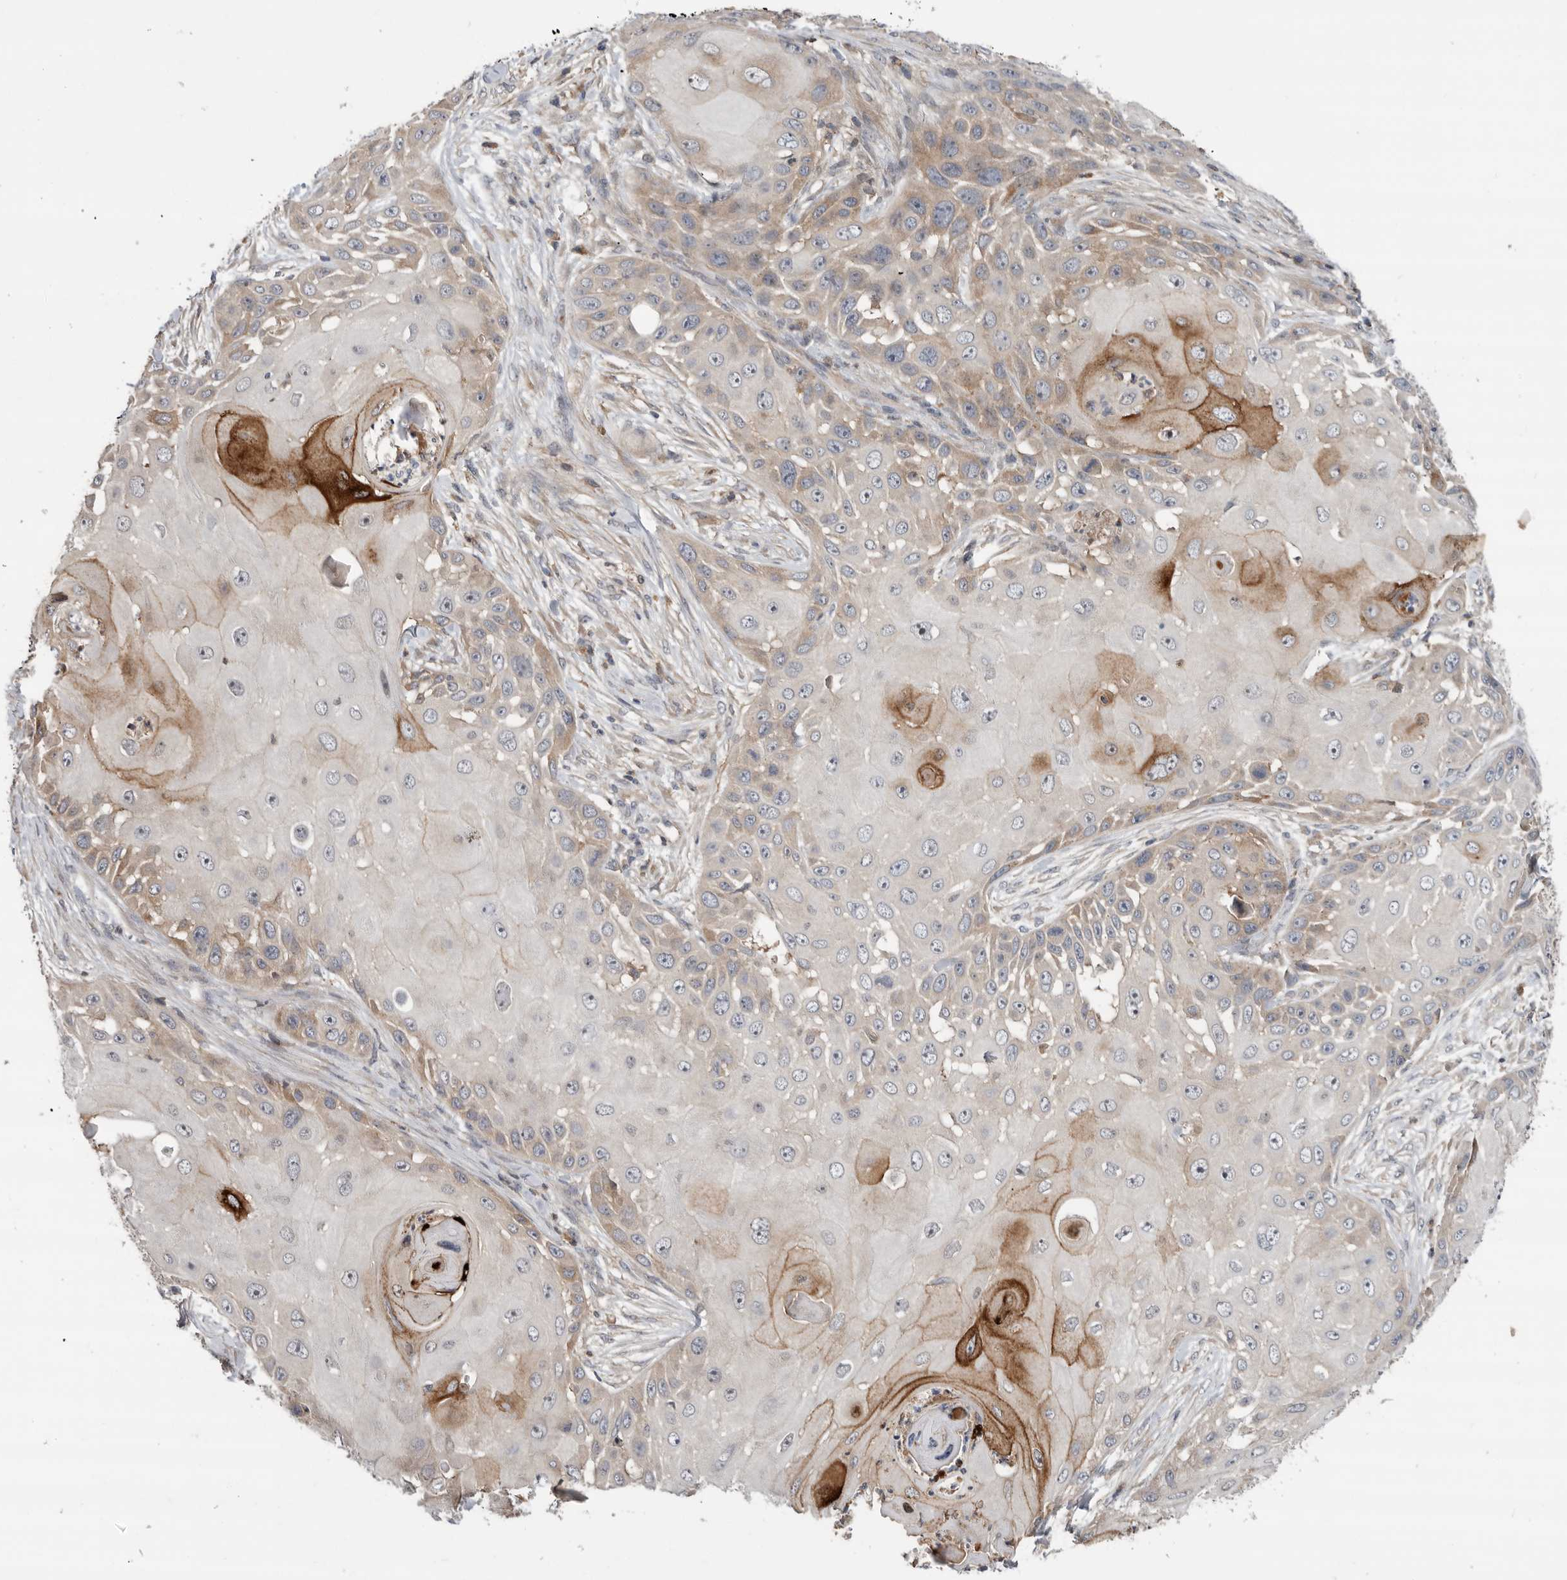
{"staining": {"intensity": "moderate", "quantity": "<25%", "location": "cytoplasmic/membranous"}, "tissue": "skin cancer", "cell_type": "Tumor cells", "image_type": "cancer", "snomed": [{"axis": "morphology", "description": "Squamous cell carcinoma, NOS"}, {"axis": "topography", "description": "Skin"}], "caption": "A photomicrograph showing moderate cytoplasmic/membranous staining in about <25% of tumor cells in skin cancer, as visualized by brown immunohistochemical staining.", "gene": "KLK5", "patient": {"sex": "female", "age": 44}}